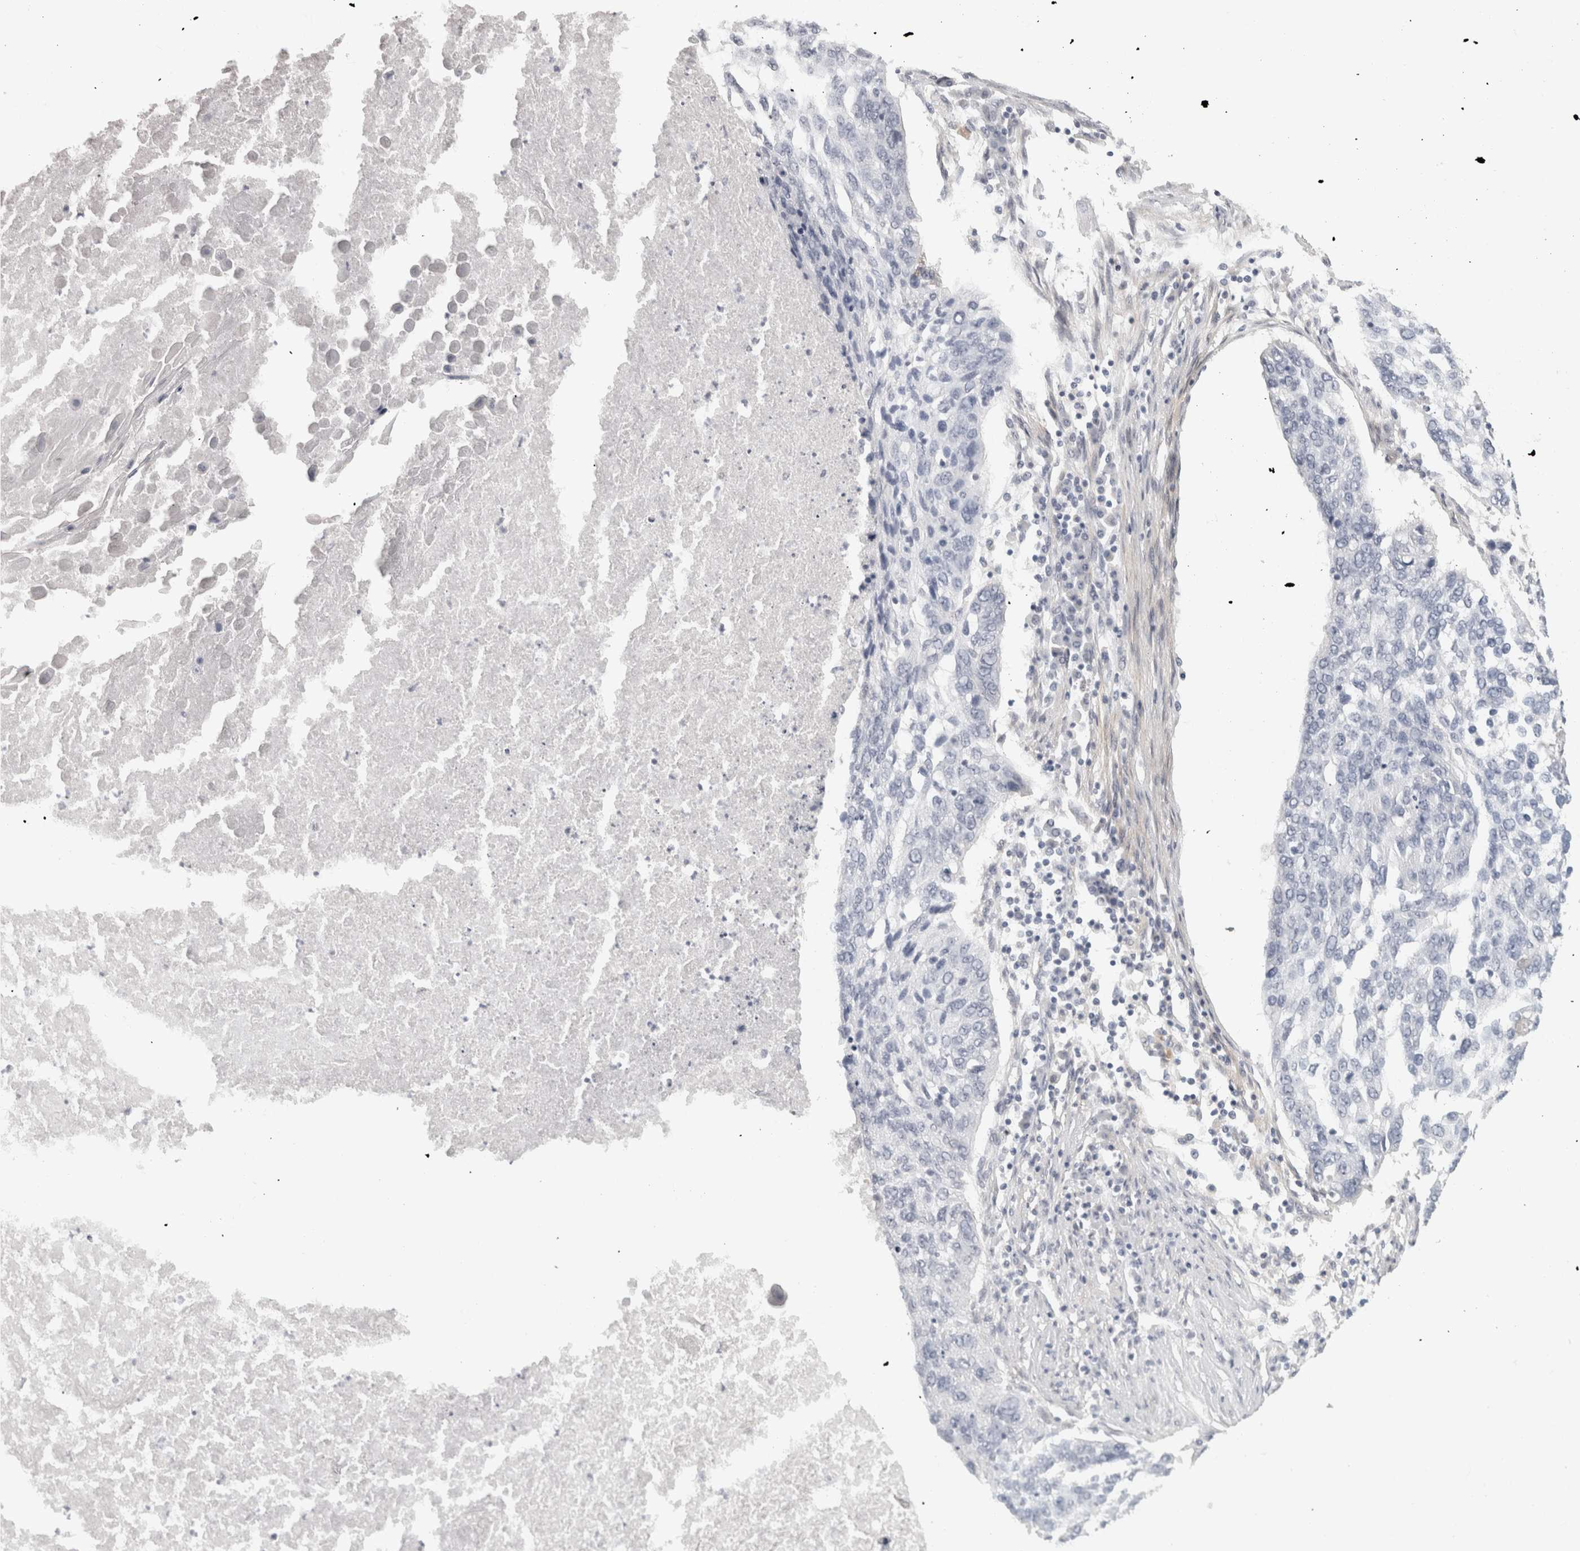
{"staining": {"intensity": "negative", "quantity": "none", "location": "none"}, "tissue": "lung cancer", "cell_type": "Tumor cells", "image_type": "cancer", "snomed": [{"axis": "morphology", "description": "Squamous cell carcinoma, NOS"}, {"axis": "topography", "description": "Lung"}], "caption": "Tumor cells show no significant expression in lung cancer (squamous cell carcinoma). (DAB (3,3'-diaminobenzidine) immunohistochemistry (IHC), high magnification).", "gene": "FBLIM1", "patient": {"sex": "female", "age": 63}}